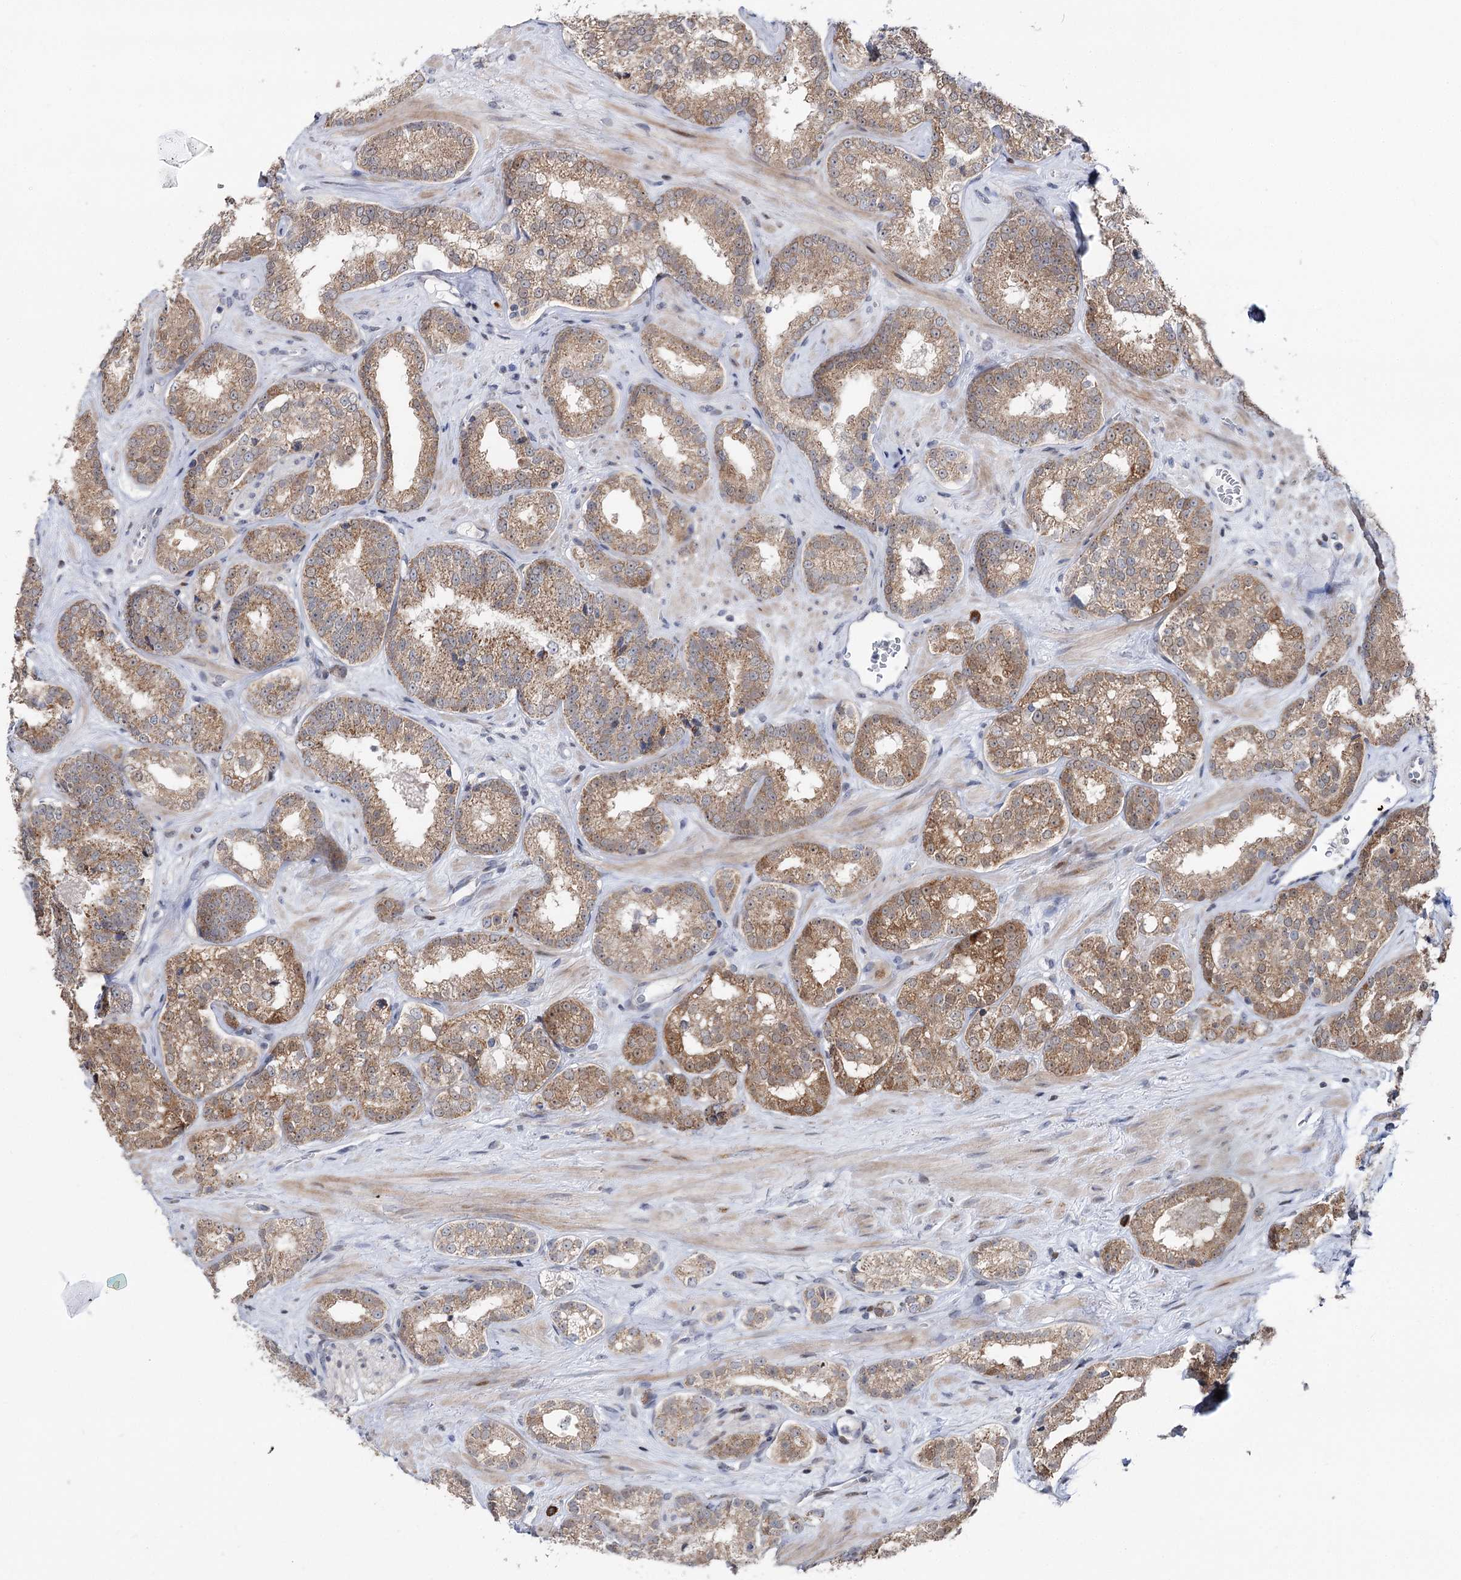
{"staining": {"intensity": "moderate", "quantity": ">75%", "location": "cytoplasmic/membranous"}, "tissue": "prostate cancer", "cell_type": "Tumor cells", "image_type": "cancer", "snomed": [{"axis": "morphology", "description": "Normal tissue, NOS"}, {"axis": "morphology", "description": "Adenocarcinoma, High grade"}, {"axis": "topography", "description": "Prostate"}], "caption": "The micrograph exhibits a brown stain indicating the presence of a protein in the cytoplasmic/membranous of tumor cells in adenocarcinoma (high-grade) (prostate).", "gene": "PTGR1", "patient": {"sex": "male", "age": 83}}